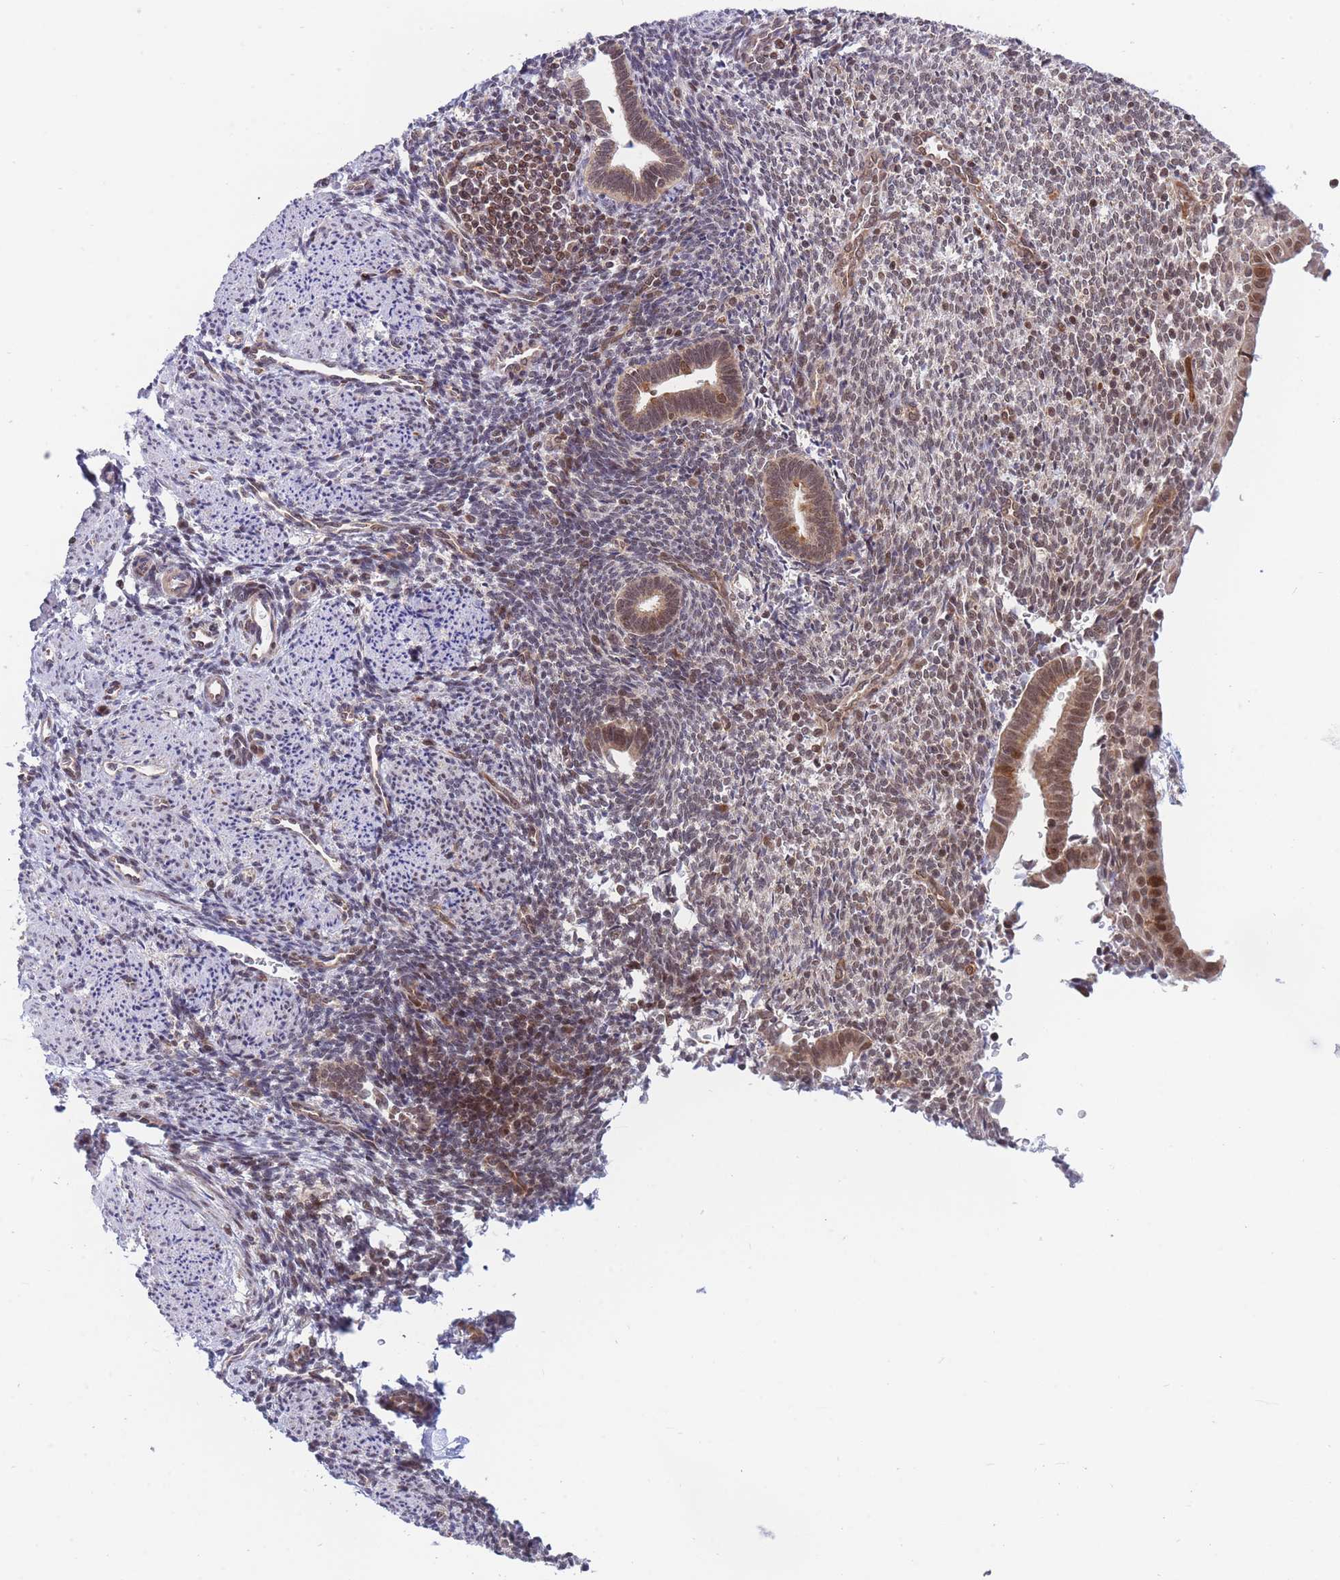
{"staining": {"intensity": "weak", "quantity": "<25%", "location": "nuclear"}, "tissue": "endometrium", "cell_type": "Cells in endometrial stroma", "image_type": "normal", "snomed": [{"axis": "morphology", "description": "Normal tissue, NOS"}, {"axis": "topography", "description": "Endometrium"}], "caption": "This micrograph is of benign endometrium stained with immunohistochemistry to label a protein in brown with the nuclei are counter-stained blue. There is no expression in cells in endometrial stroma.", "gene": "BOD1L1", "patient": {"sex": "female", "age": 32}}